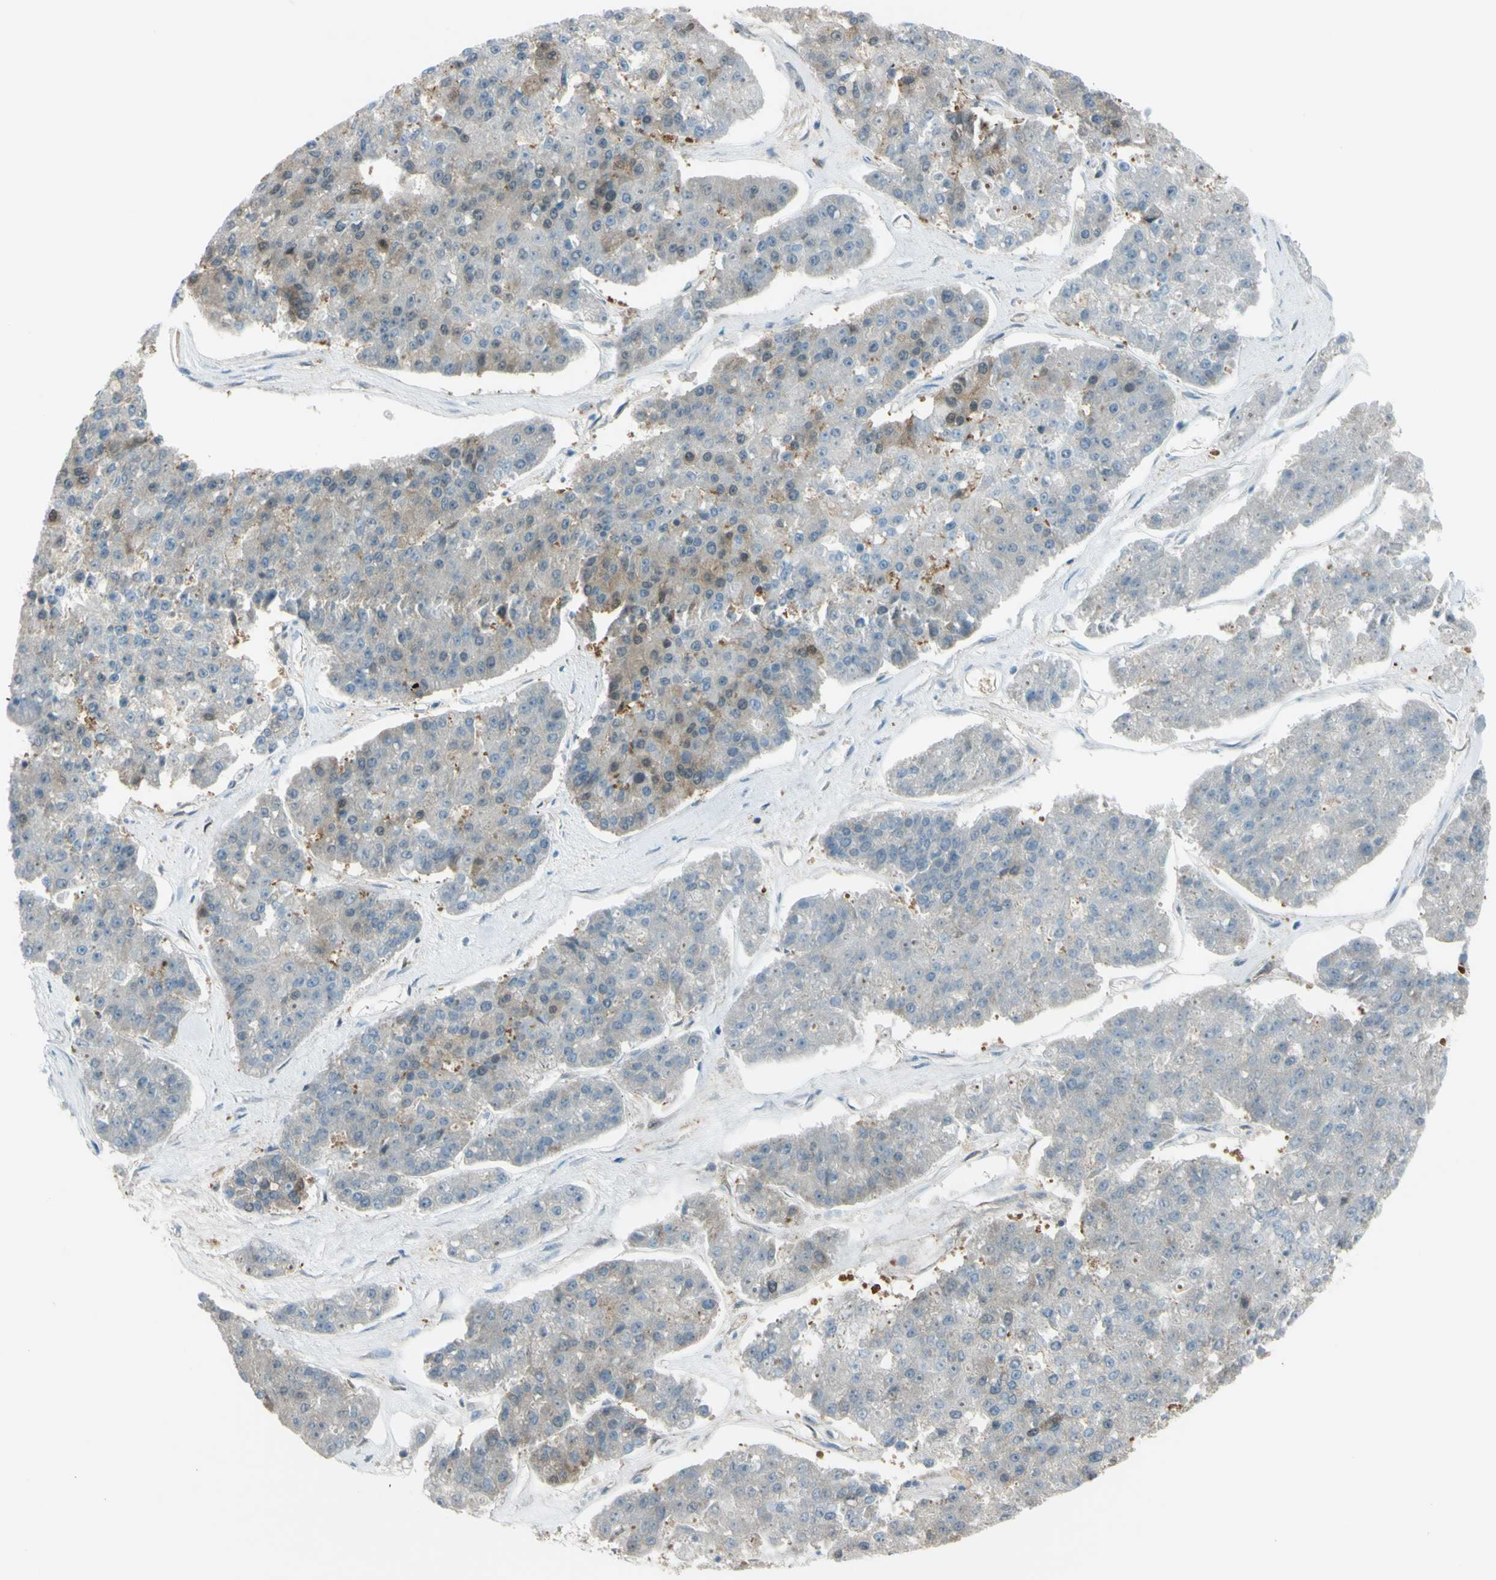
{"staining": {"intensity": "negative", "quantity": "none", "location": "none"}, "tissue": "pancreatic cancer", "cell_type": "Tumor cells", "image_type": "cancer", "snomed": [{"axis": "morphology", "description": "Adenocarcinoma, NOS"}, {"axis": "topography", "description": "Pancreas"}], "caption": "Pancreatic cancer (adenocarcinoma) stained for a protein using immunohistochemistry (IHC) shows no staining tumor cells.", "gene": "YWHAQ", "patient": {"sex": "male", "age": 50}}